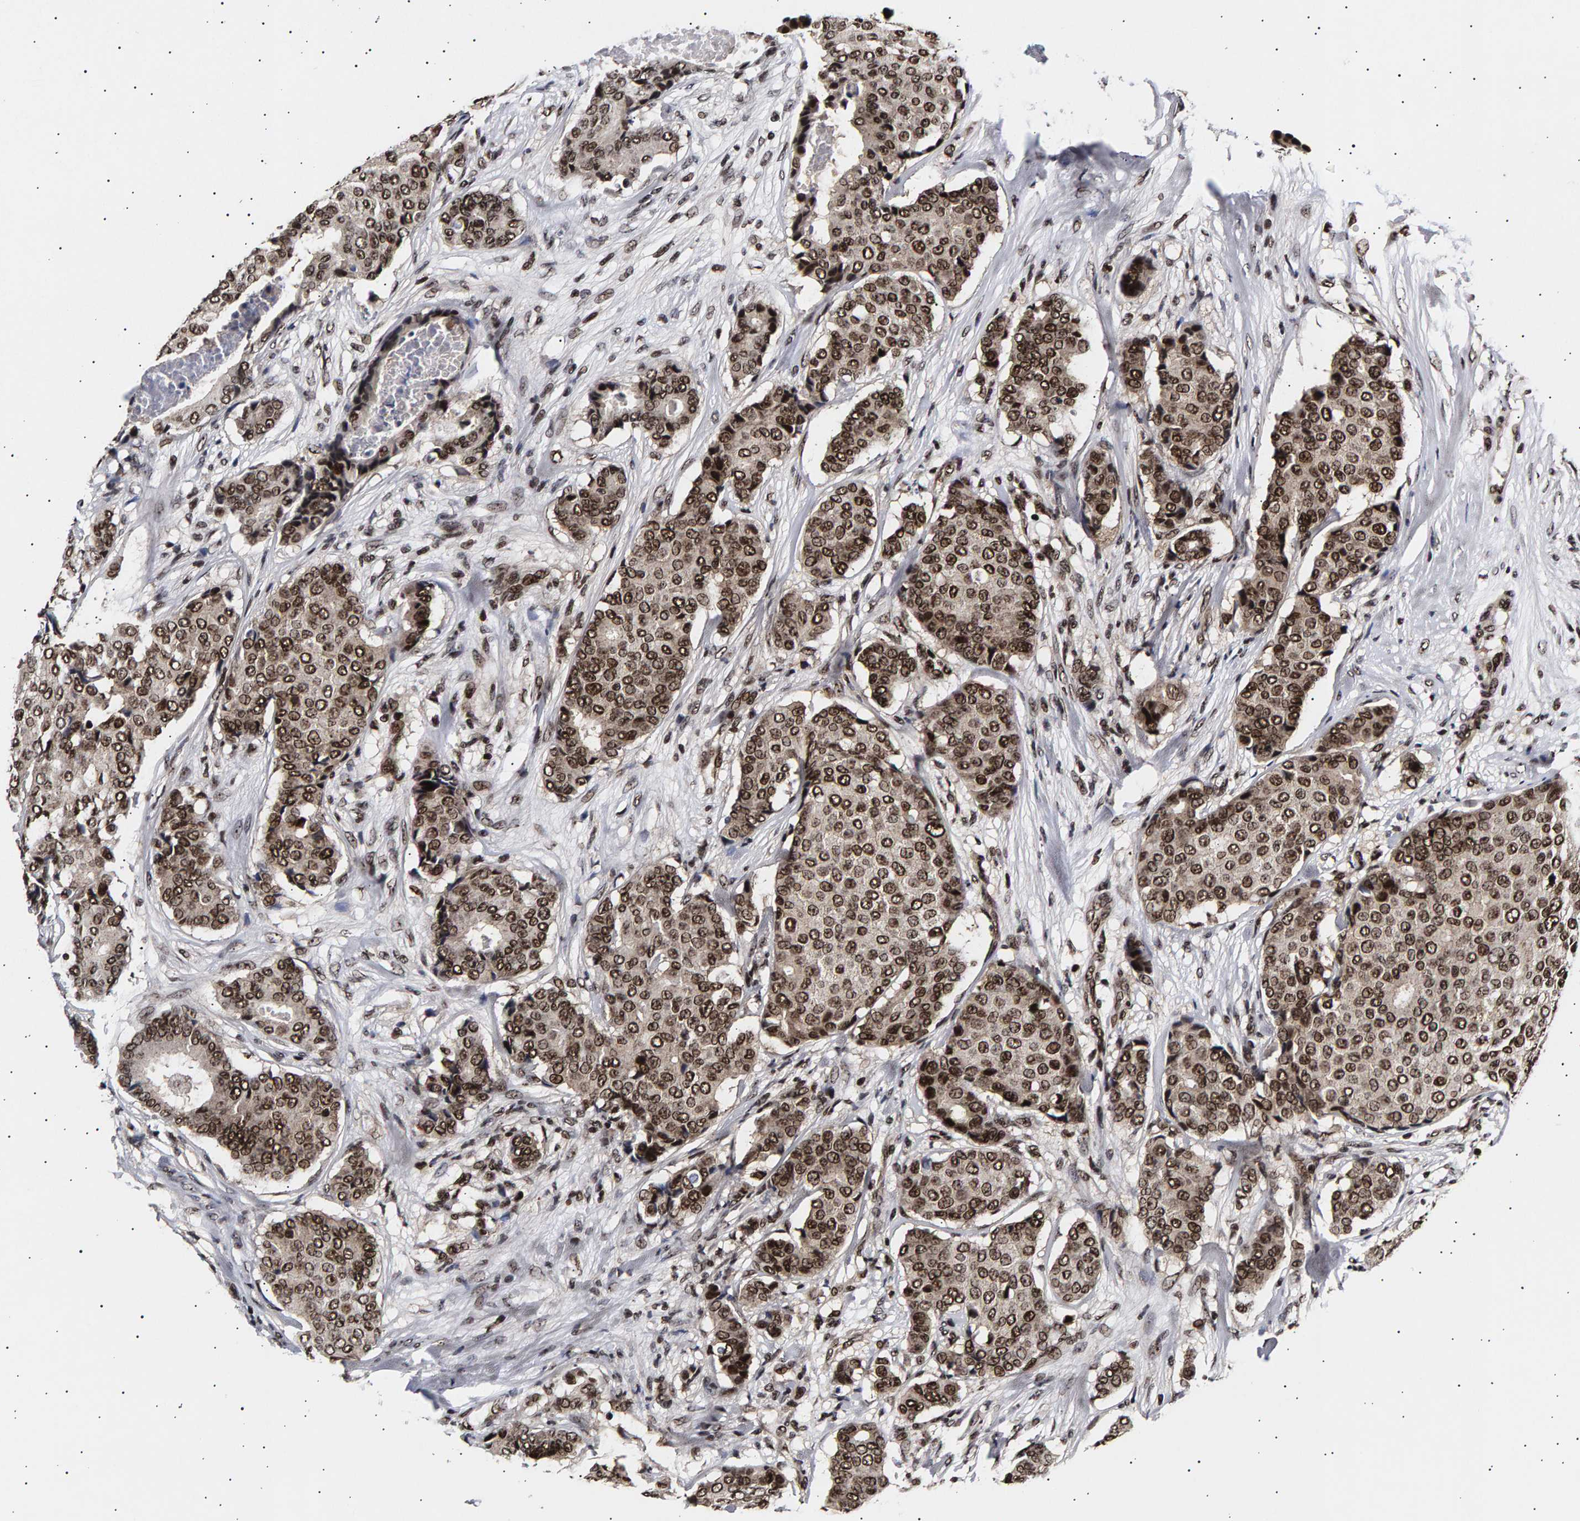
{"staining": {"intensity": "strong", "quantity": ">75%", "location": "nuclear"}, "tissue": "breast cancer", "cell_type": "Tumor cells", "image_type": "cancer", "snomed": [{"axis": "morphology", "description": "Duct carcinoma"}, {"axis": "topography", "description": "Breast"}], "caption": "Immunohistochemical staining of breast infiltrating ductal carcinoma exhibits high levels of strong nuclear protein staining in about >75% of tumor cells.", "gene": "ANKRD40", "patient": {"sex": "female", "age": 75}}